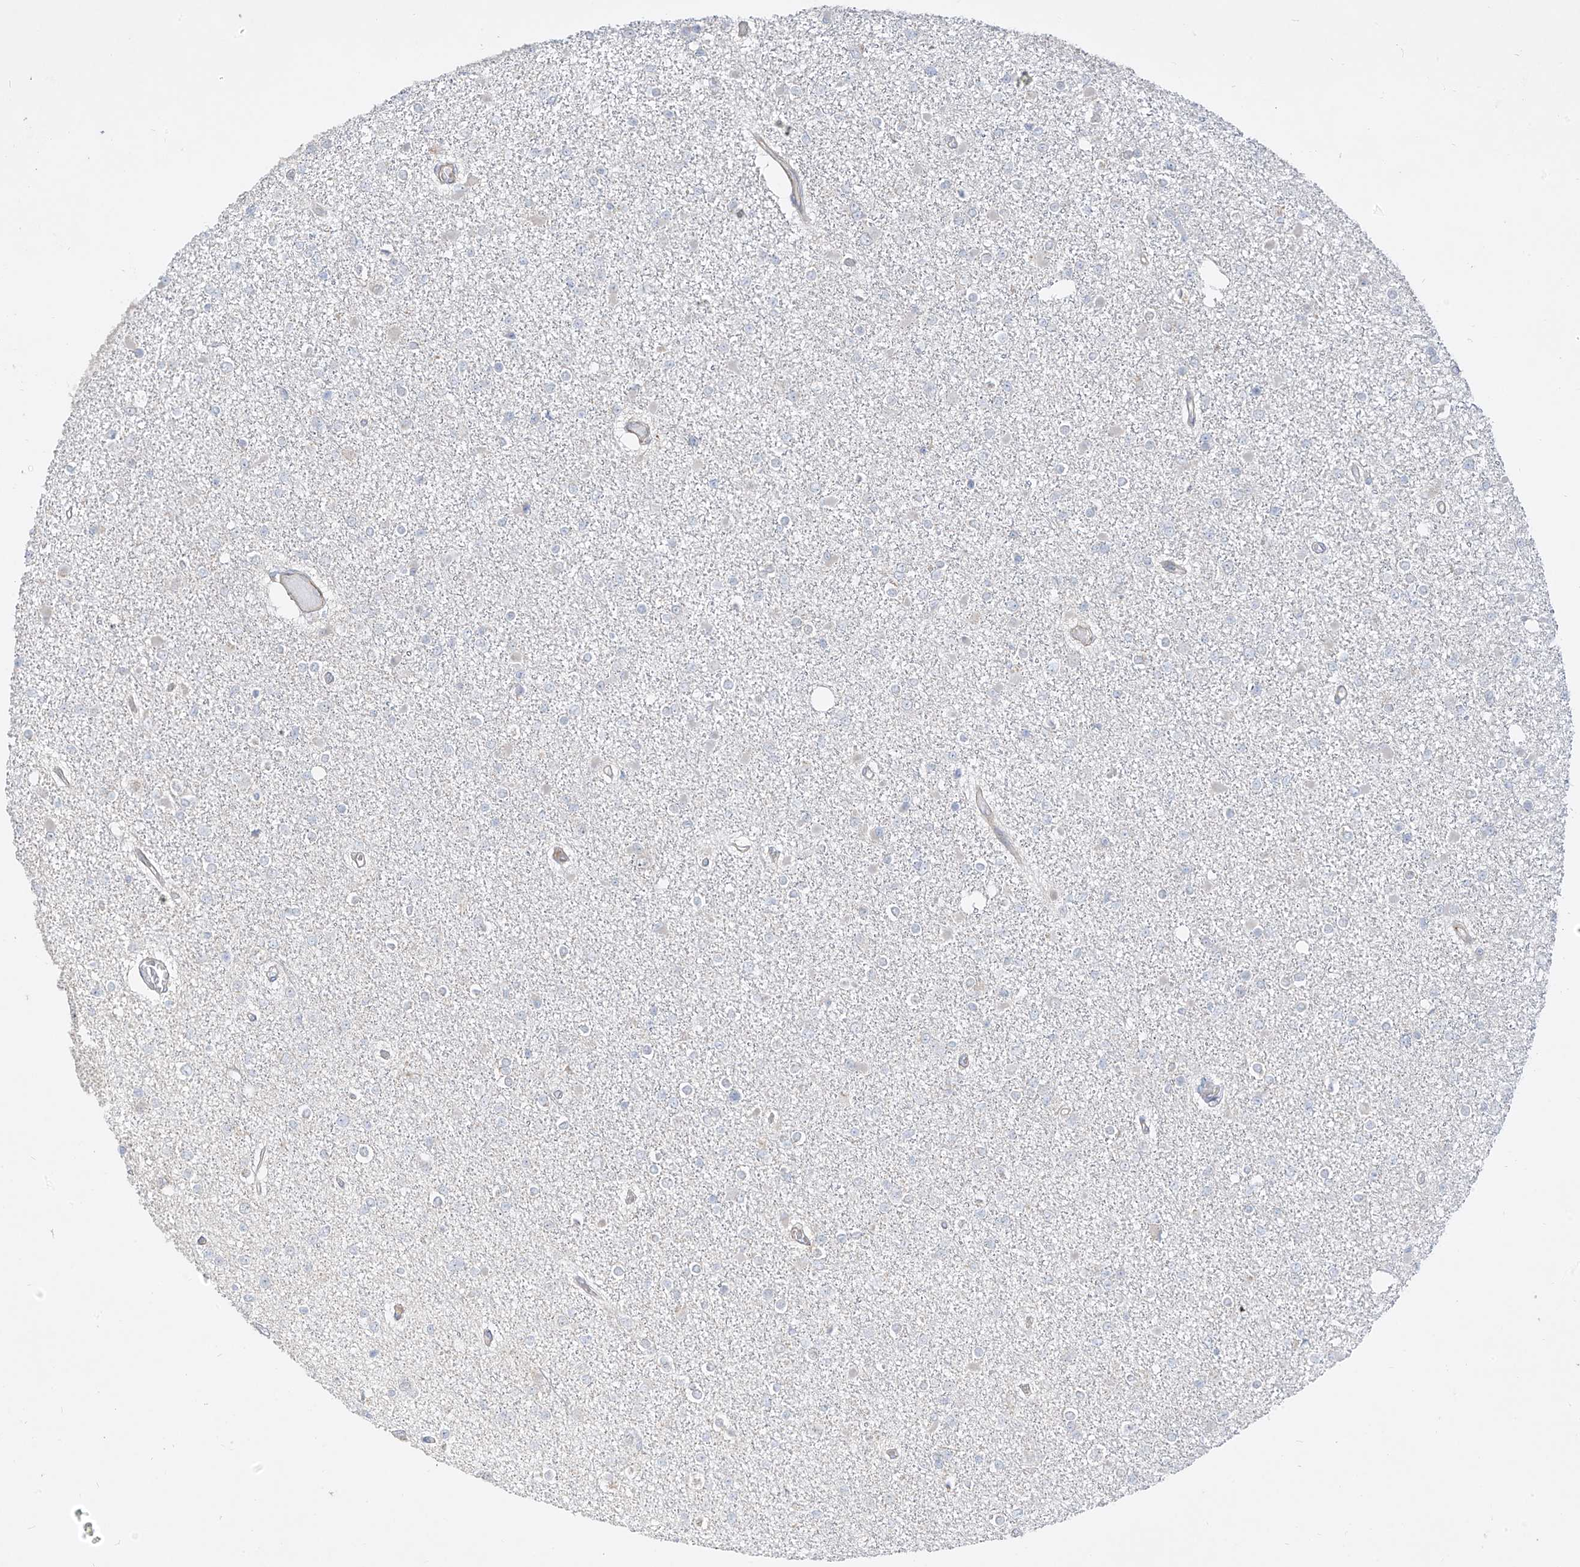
{"staining": {"intensity": "negative", "quantity": "none", "location": "none"}, "tissue": "glioma", "cell_type": "Tumor cells", "image_type": "cancer", "snomed": [{"axis": "morphology", "description": "Glioma, malignant, Low grade"}, {"axis": "topography", "description": "Brain"}], "caption": "Malignant low-grade glioma was stained to show a protein in brown. There is no significant positivity in tumor cells.", "gene": "C2orf42", "patient": {"sex": "female", "age": 22}}